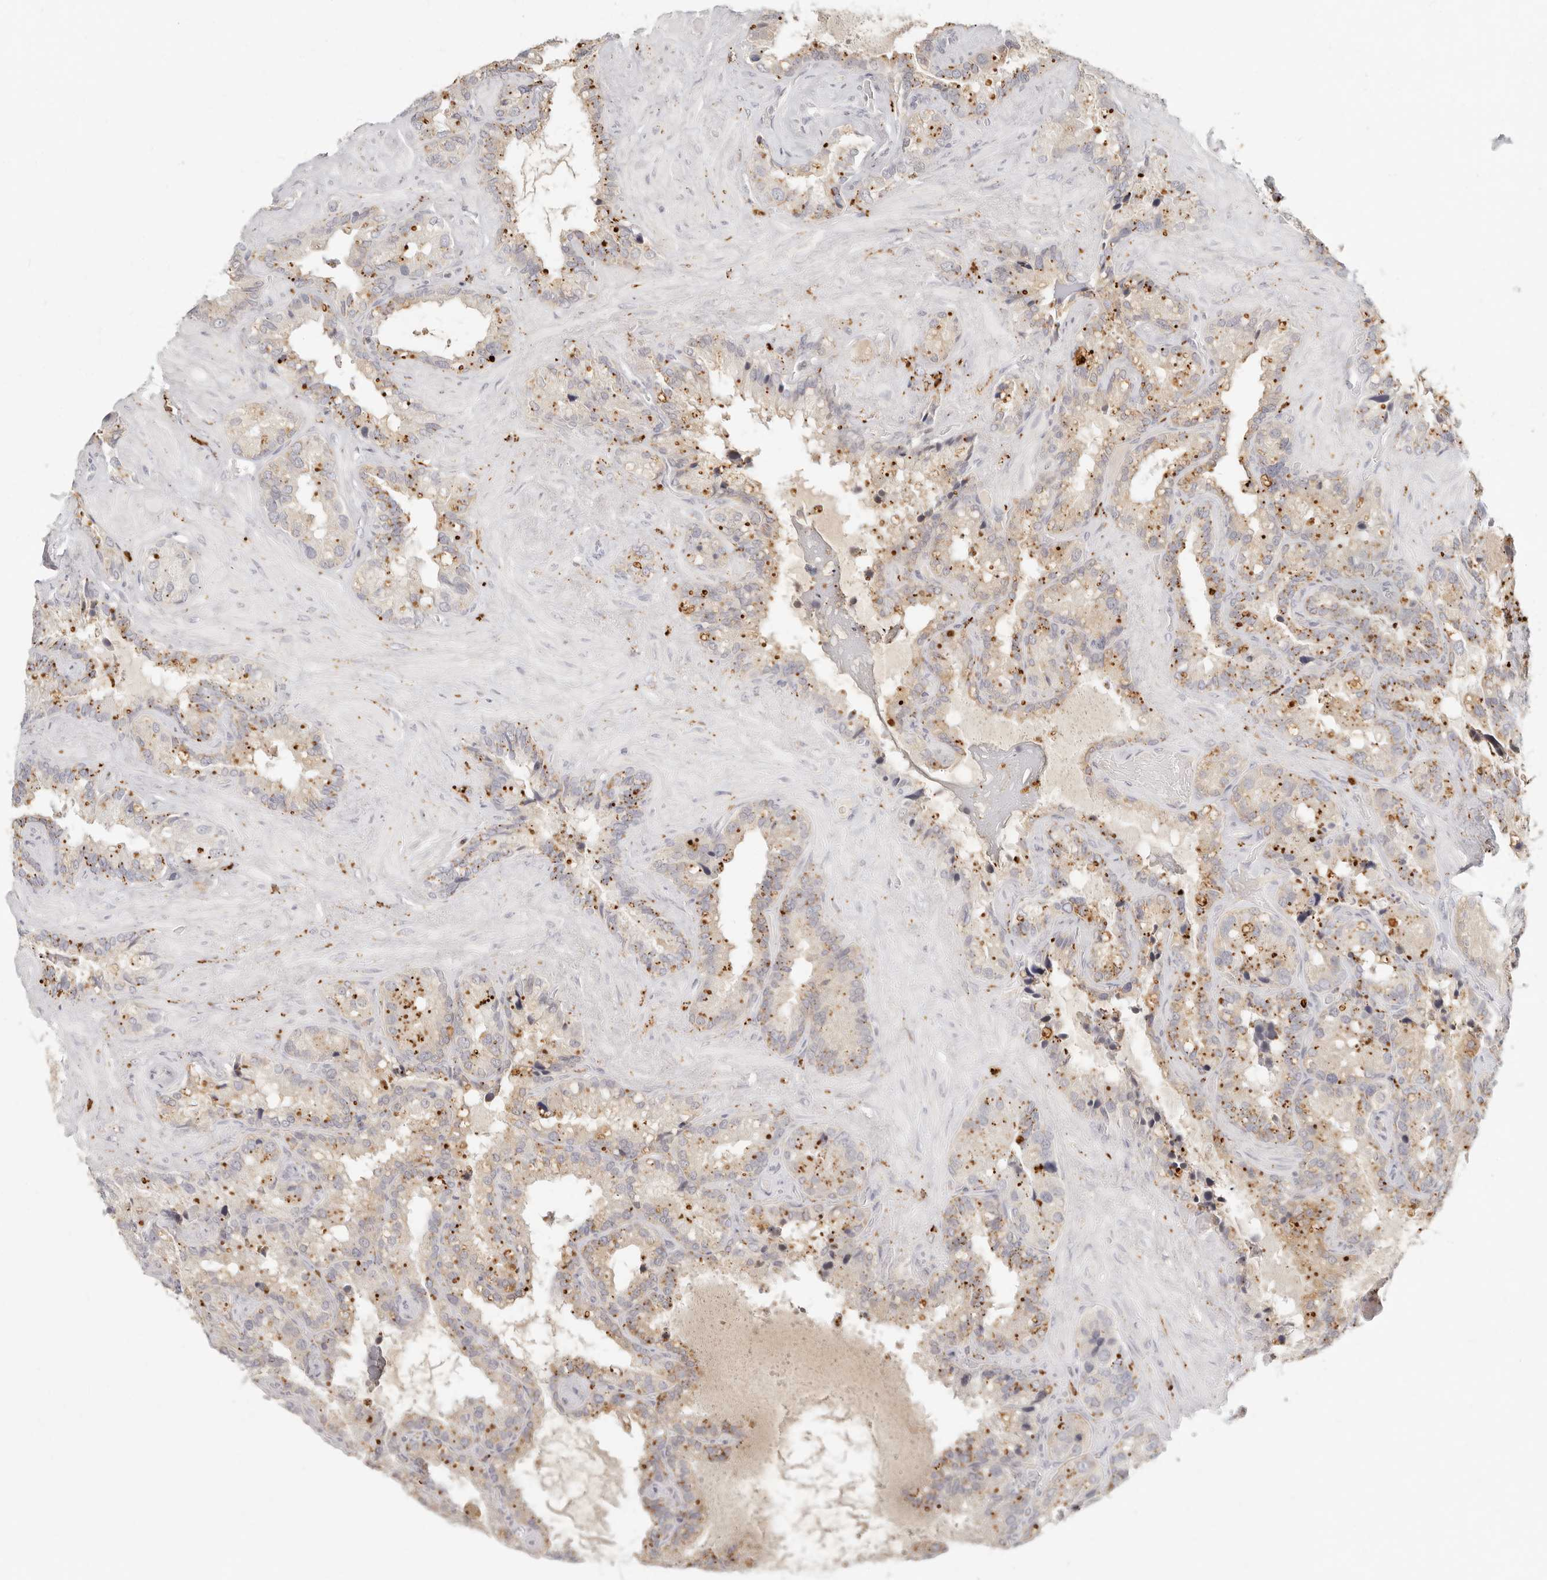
{"staining": {"intensity": "weak", "quantity": "25%-75%", "location": "cytoplasmic/membranous"}, "tissue": "seminal vesicle", "cell_type": "Glandular cells", "image_type": "normal", "snomed": [{"axis": "morphology", "description": "Normal tissue, NOS"}, {"axis": "topography", "description": "Prostate"}, {"axis": "topography", "description": "Seminal veicle"}], "caption": "Immunohistochemistry (DAB) staining of benign seminal vesicle demonstrates weak cytoplasmic/membranous protein positivity in about 25%-75% of glandular cells. (DAB IHC, brown staining for protein, blue staining for nuclei).", "gene": "RNASET2", "patient": {"sex": "male", "age": 68}}